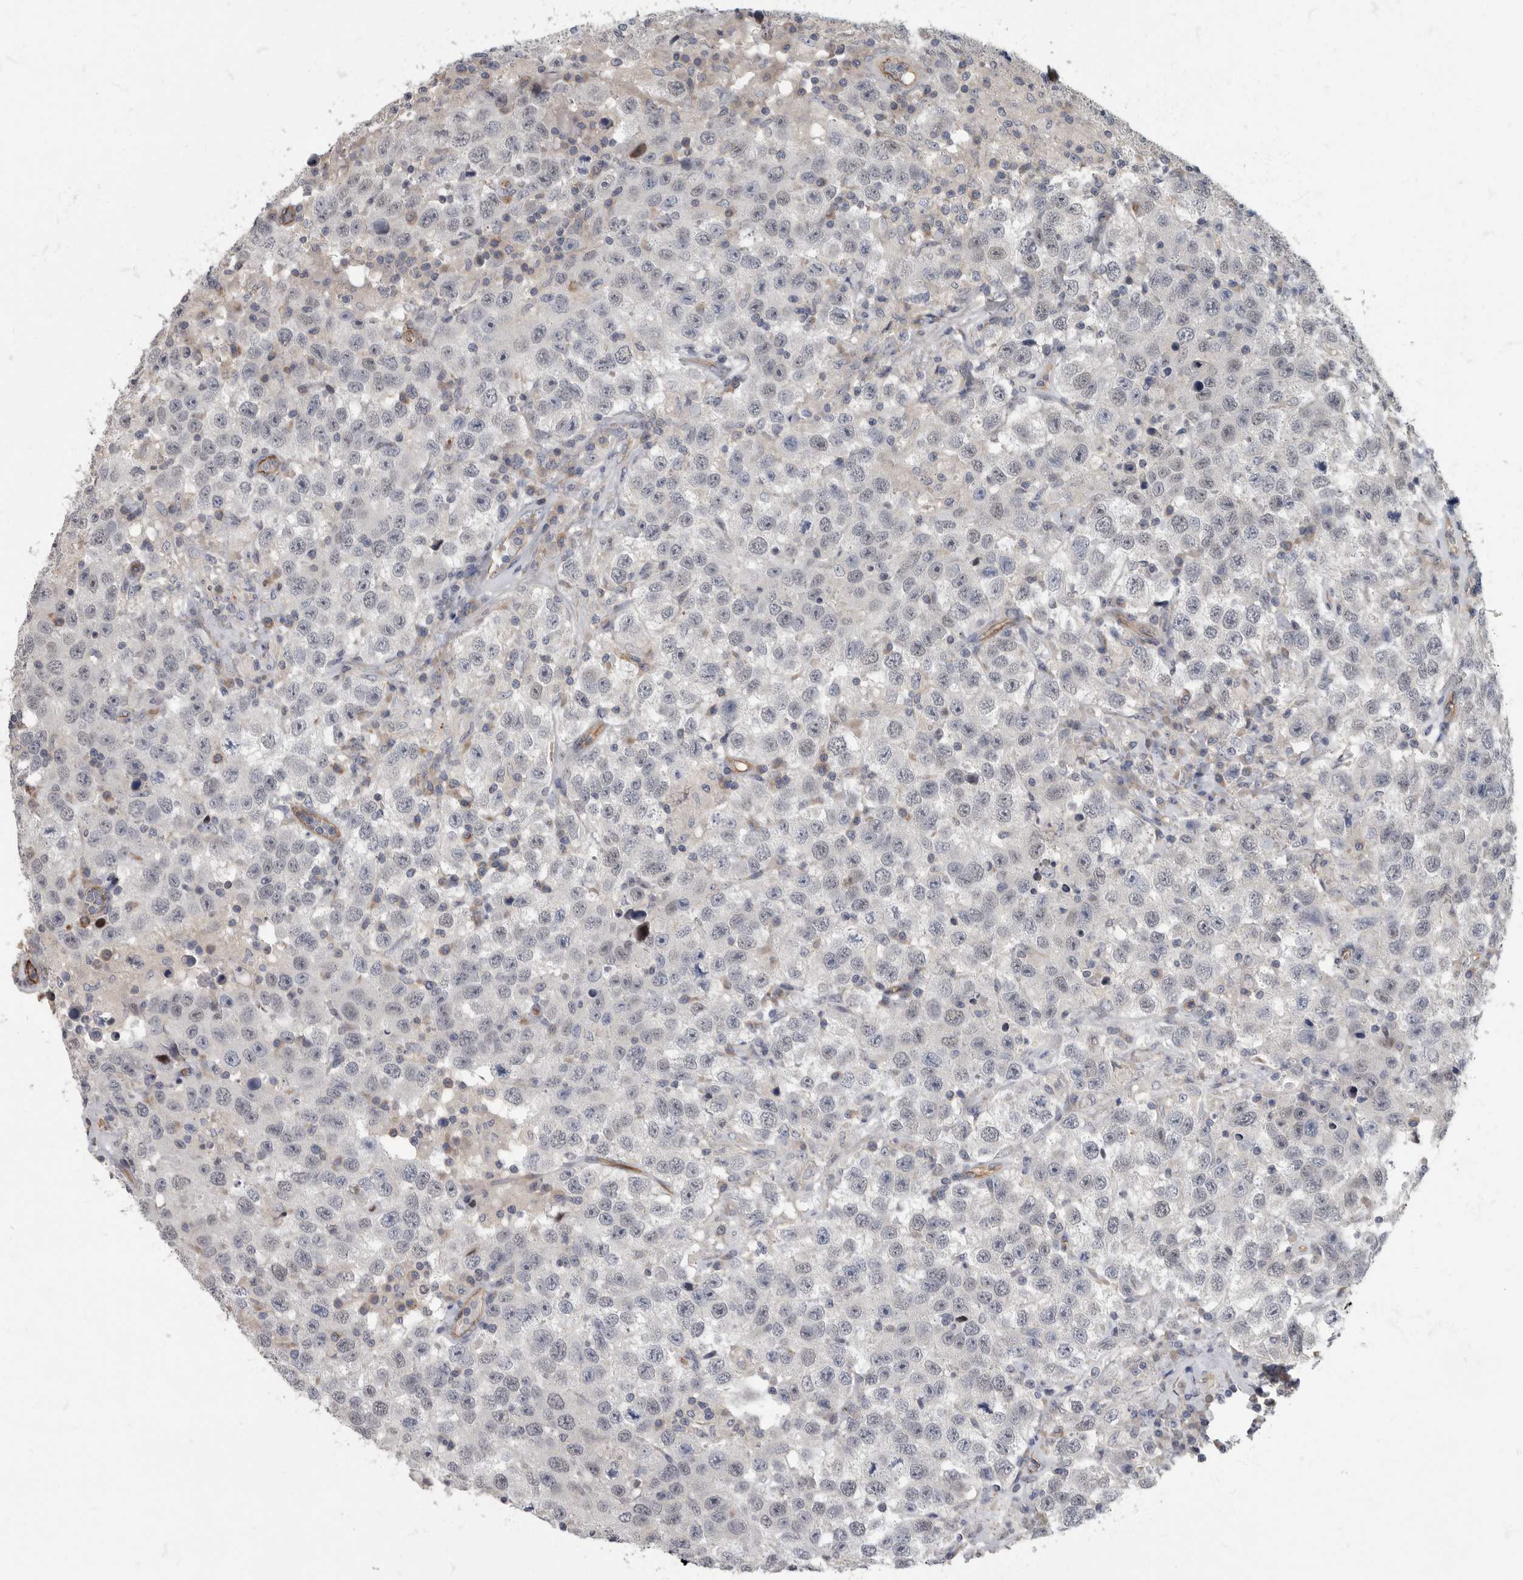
{"staining": {"intensity": "negative", "quantity": "none", "location": "none"}, "tissue": "testis cancer", "cell_type": "Tumor cells", "image_type": "cancer", "snomed": [{"axis": "morphology", "description": "Seminoma, NOS"}, {"axis": "topography", "description": "Testis"}], "caption": "This is an immunohistochemistry (IHC) photomicrograph of human testis cancer (seminoma). There is no staining in tumor cells.", "gene": "PDK1", "patient": {"sex": "male", "age": 41}}